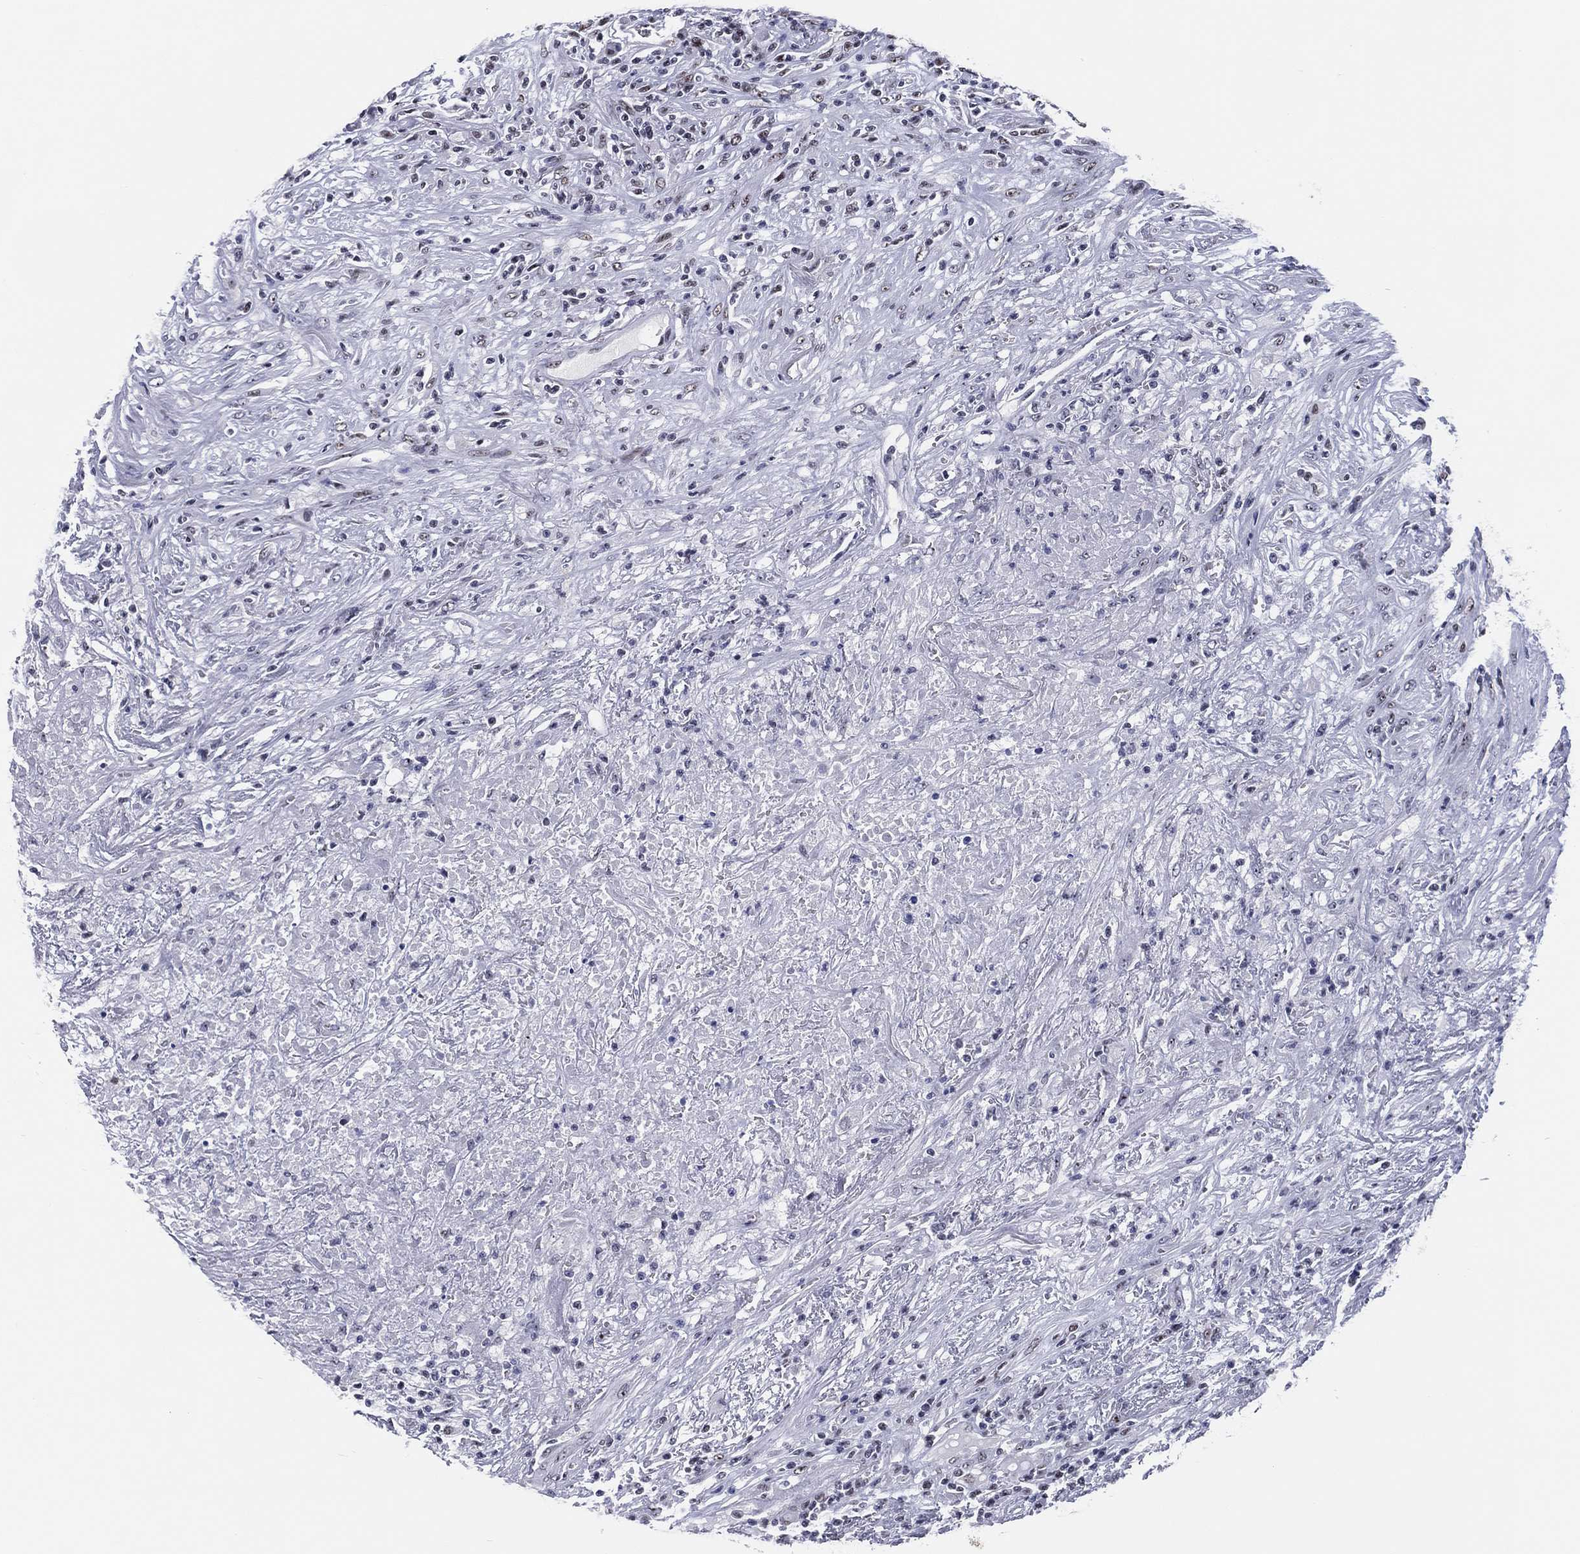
{"staining": {"intensity": "negative", "quantity": "none", "location": "none"}, "tissue": "lymphoma", "cell_type": "Tumor cells", "image_type": "cancer", "snomed": [{"axis": "morphology", "description": "Malignant lymphoma, non-Hodgkin's type, High grade"}, {"axis": "topography", "description": "Lung"}], "caption": "Tumor cells show no significant positivity in lymphoma.", "gene": "MAPK8IP1", "patient": {"sex": "male", "age": 79}}